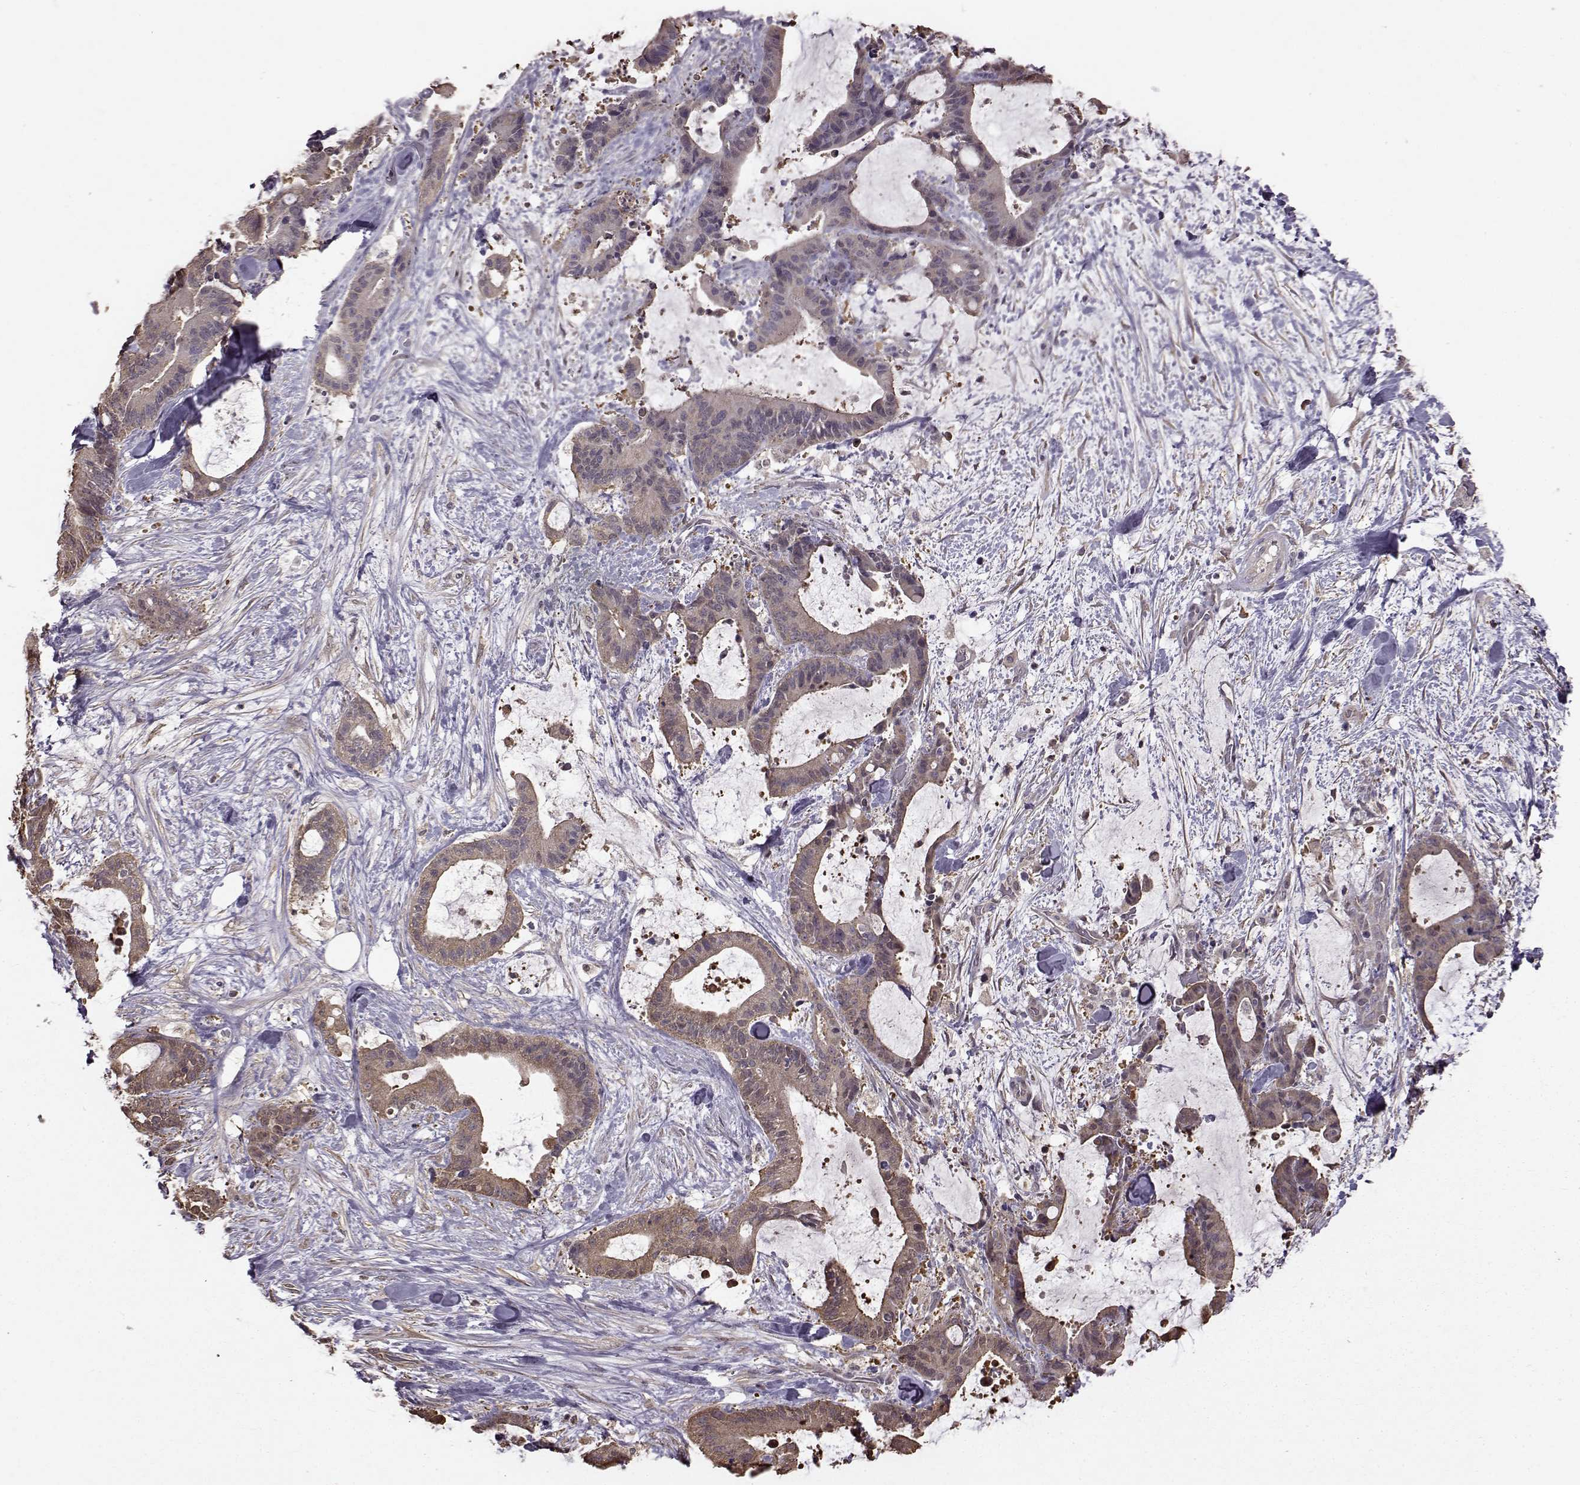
{"staining": {"intensity": "moderate", "quantity": "25%-75%", "location": "cytoplasmic/membranous"}, "tissue": "liver cancer", "cell_type": "Tumor cells", "image_type": "cancer", "snomed": [{"axis": "morphology", "description": "Cholangiocarcinoma"}, {"axis": "topography", "description": "Liver"}], "caption": "Liver cancer (cholangiocarcinoma) was stained to show a protein in brown. There is medium levels of moderate cytoplasmic/membranous expression in approximately 25%-75% of tumor cells. Using DAB (brown) and hematoxylin (blue) stains, captured at high magnification using brightfield microscopy.", "gene": "NME1-NME2", "patient": {"sex": "female", "age": 73}}